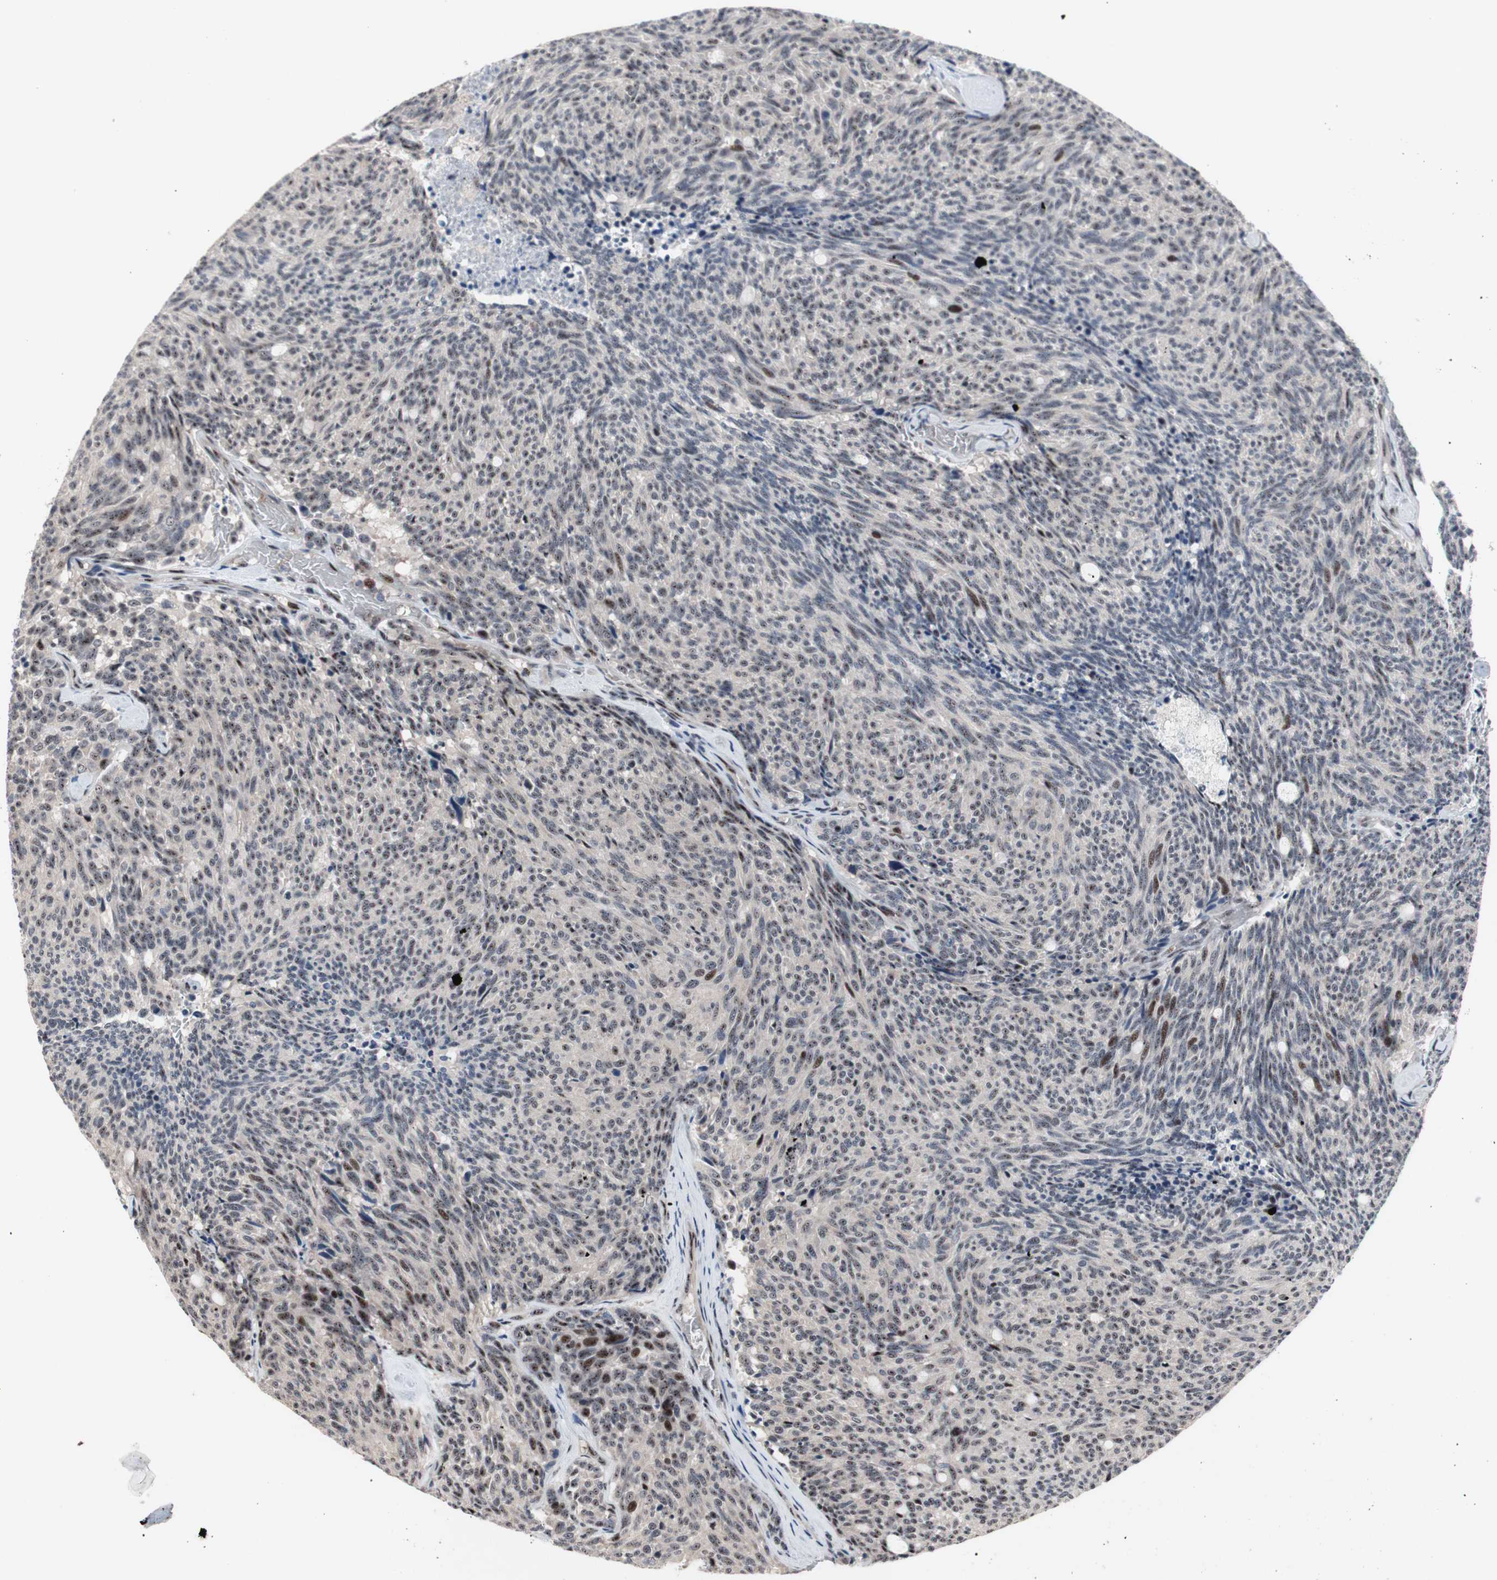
{"staining": {"intensity": "weak", "quantity": ">75%", "location": "nuclear"}, "tissue": "carcinoid", "cell_type": "Tumor cells", "image_type": "cancer", "snomed": [{"axis": "morphology", "description": "Carcinoid, malignant, NOS"}, {"axis": "topography", "description": "Pancreas"}], "caption": "A histopathology image of carcinoid (malignant) stained for a protein reveals weak nuclear brown staining in tumor cells.", "gene": "SOX7", "patient": {"sex": "female", "age": 54}}